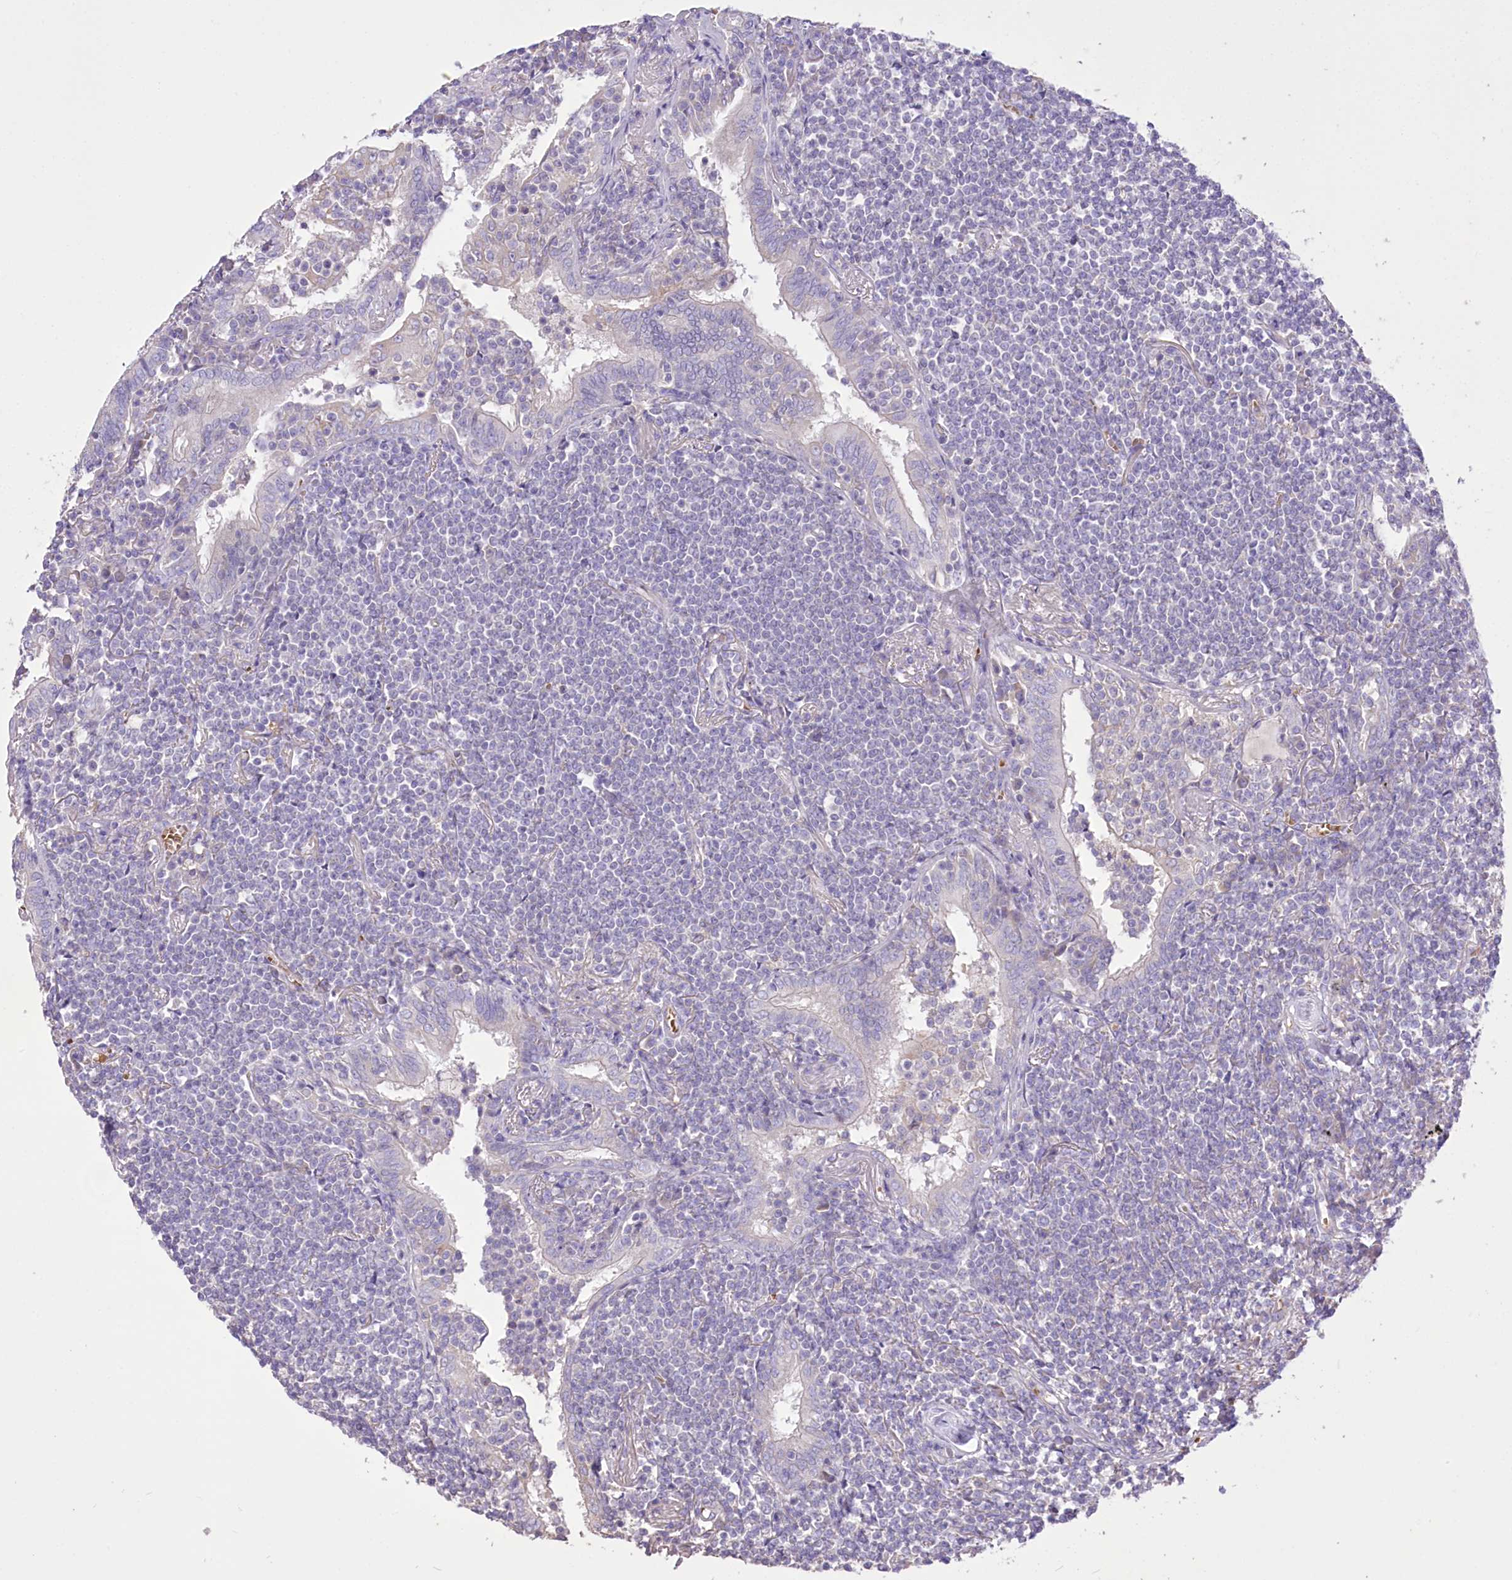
{"staining": {"intensity": "negative", "quantity": "none", "location": "none"}, "tissue": "lymphoma", "cell_type": "Tumor cells", "image_type": "cancer", "snomed": [{"axis": "morphology", "description": "Malignant lymphoma, non-Hodgkin's type, Low grade"}, {"axis": "topography", "description": "Lung"}], "caption": "Tumor cells show no significant expression in lymphoma. (DAB immunohistochemistry visualized using brightfield microscopy, high magnification).", "gene": "PRSS53", "patient": {"sex": "female", "age": 71}}